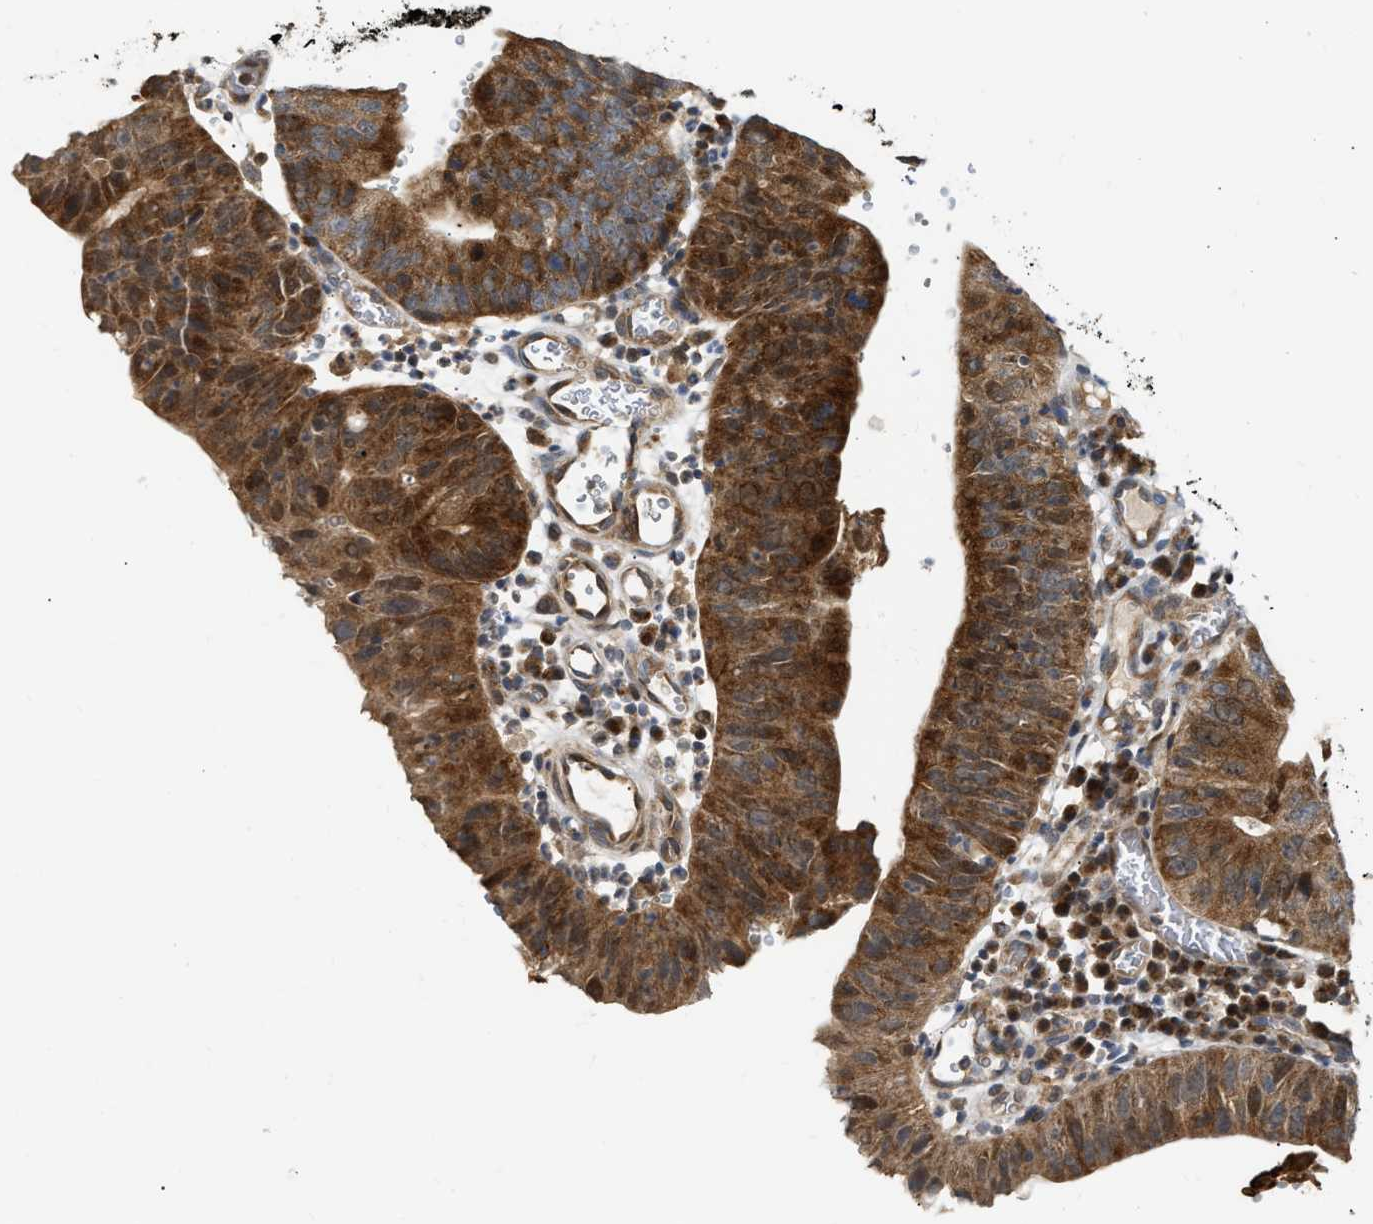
{"staining": {"intensity": "strong", "quantity": ">75%", "location": "cytoplasmic/membranous"}, "tissue": "stomach cancer", "cell_type": "Tumor cells", "image_type": "cancer", "snomed": [{"axis": "morphology", "description": "Adenocarcinoma, NOS"}, {"axis": "topography", "description": "Stomach"}], "caption": "Immunohistochemistry staining of stomach cancer (adenocarcinoma), which demonstrates high levels of strong cytoplasmic/membranous staining in approximately >75% of tumor cells indicating strong cytoplasmic/membranous protein expression. The staining was performed using DAB (3,3'-diaminobenzidine) (brown) for protein detection and nuclei were counterstained in hematoxylin (blue).", "gene": "EXTL2", "patient": {"sex": "male", "age": 59}}